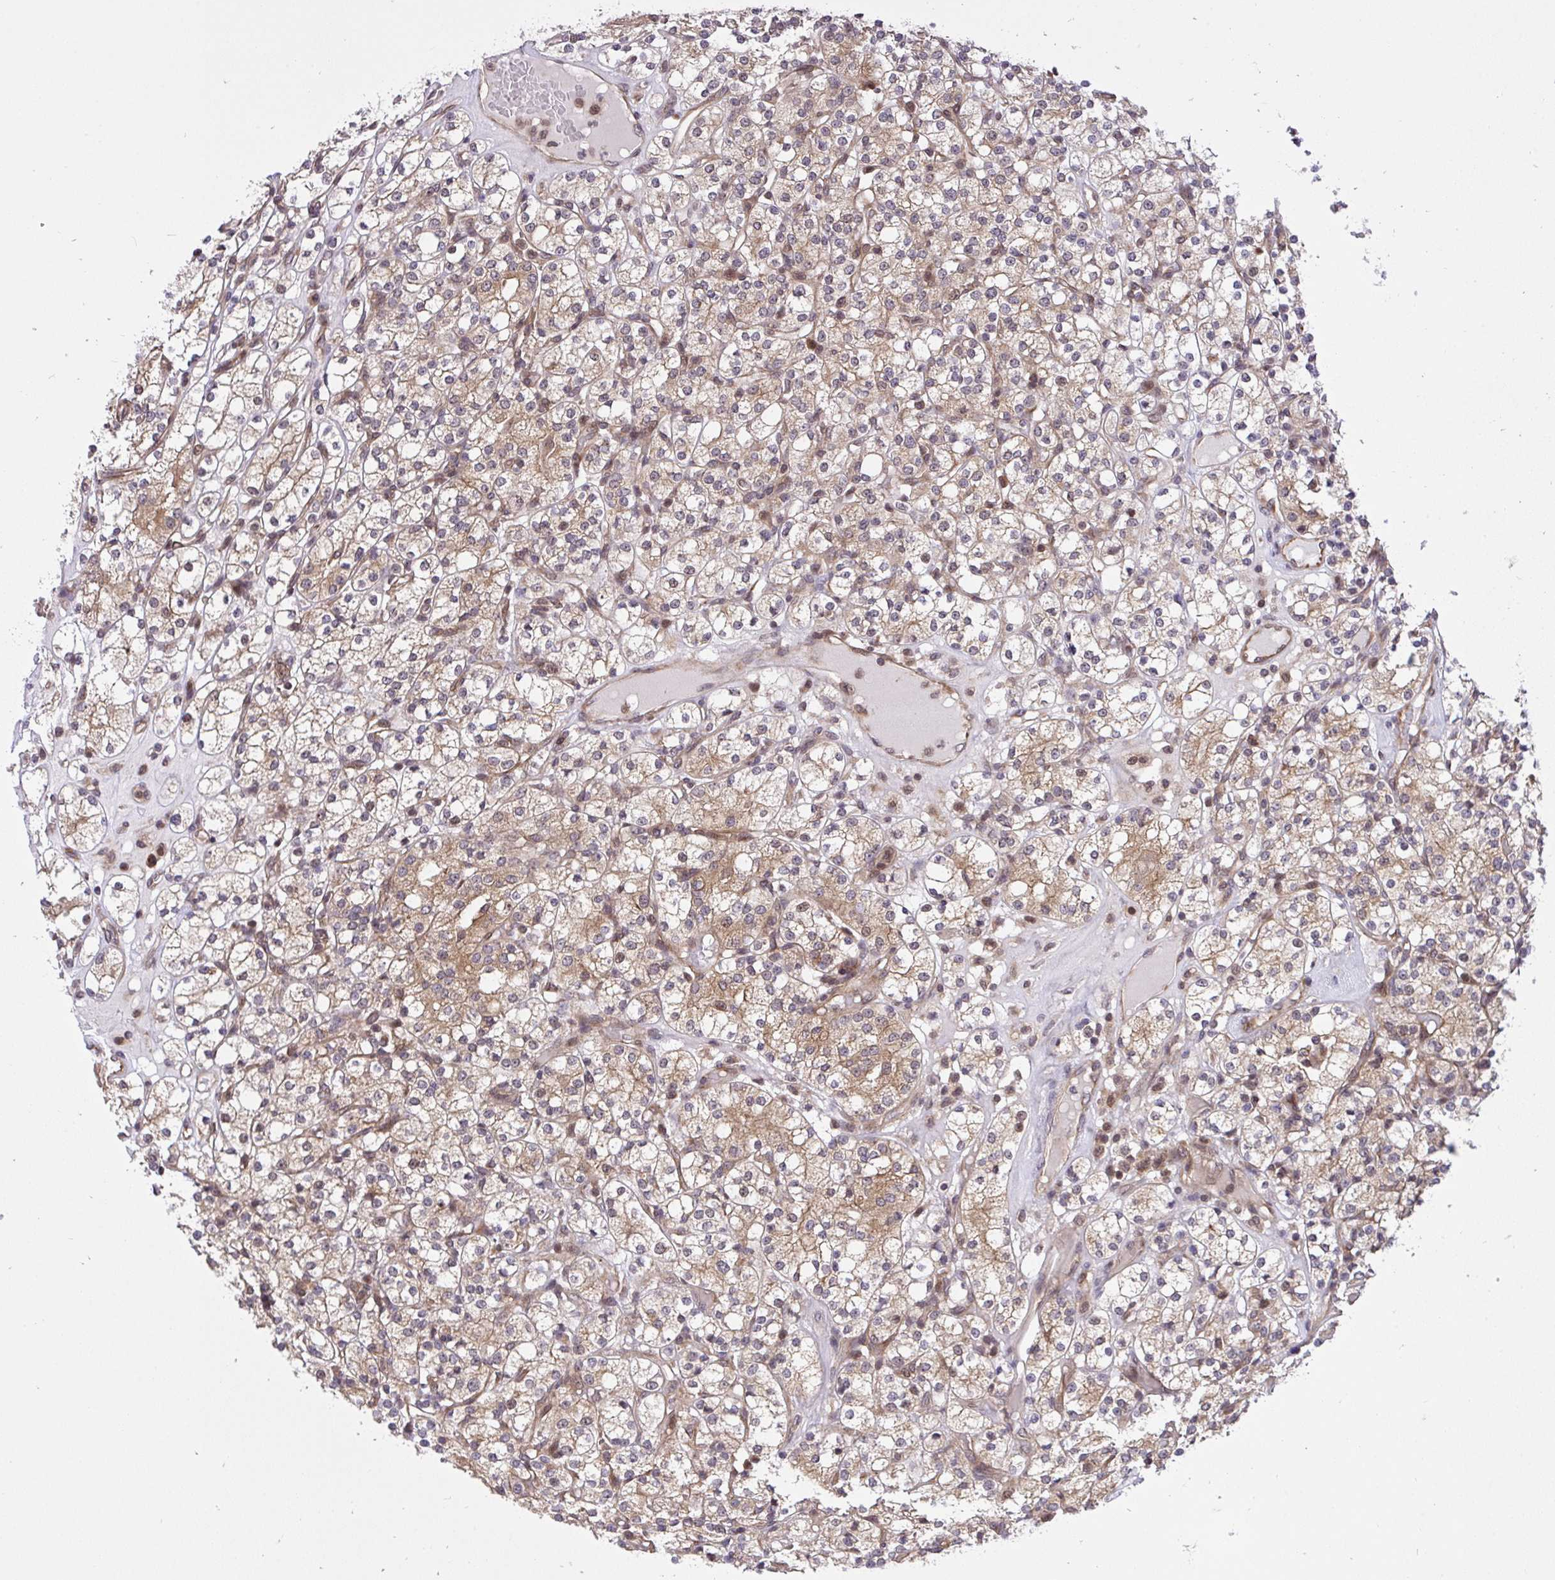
{"staining": {"intensity": "moderate", "quantity": "<25%", "location": "cytoplasmic/membranous"}, "tissue": "renal cancer", "cell_type": "Tumor cells", "image_type": "cancer", "snomed": [{"axis": "morphology", "description": "Adenocarcinoma, NOS"}, {"axis": "topography", "description": "Kidney"}], "caption": "Moderate cytoplasmic/membranous staining is seen in approximately <25% of tumor cells in renal adenocarcinoma.", "gene": "ERI1", "patient": {"sex": "male", "age": 77}}